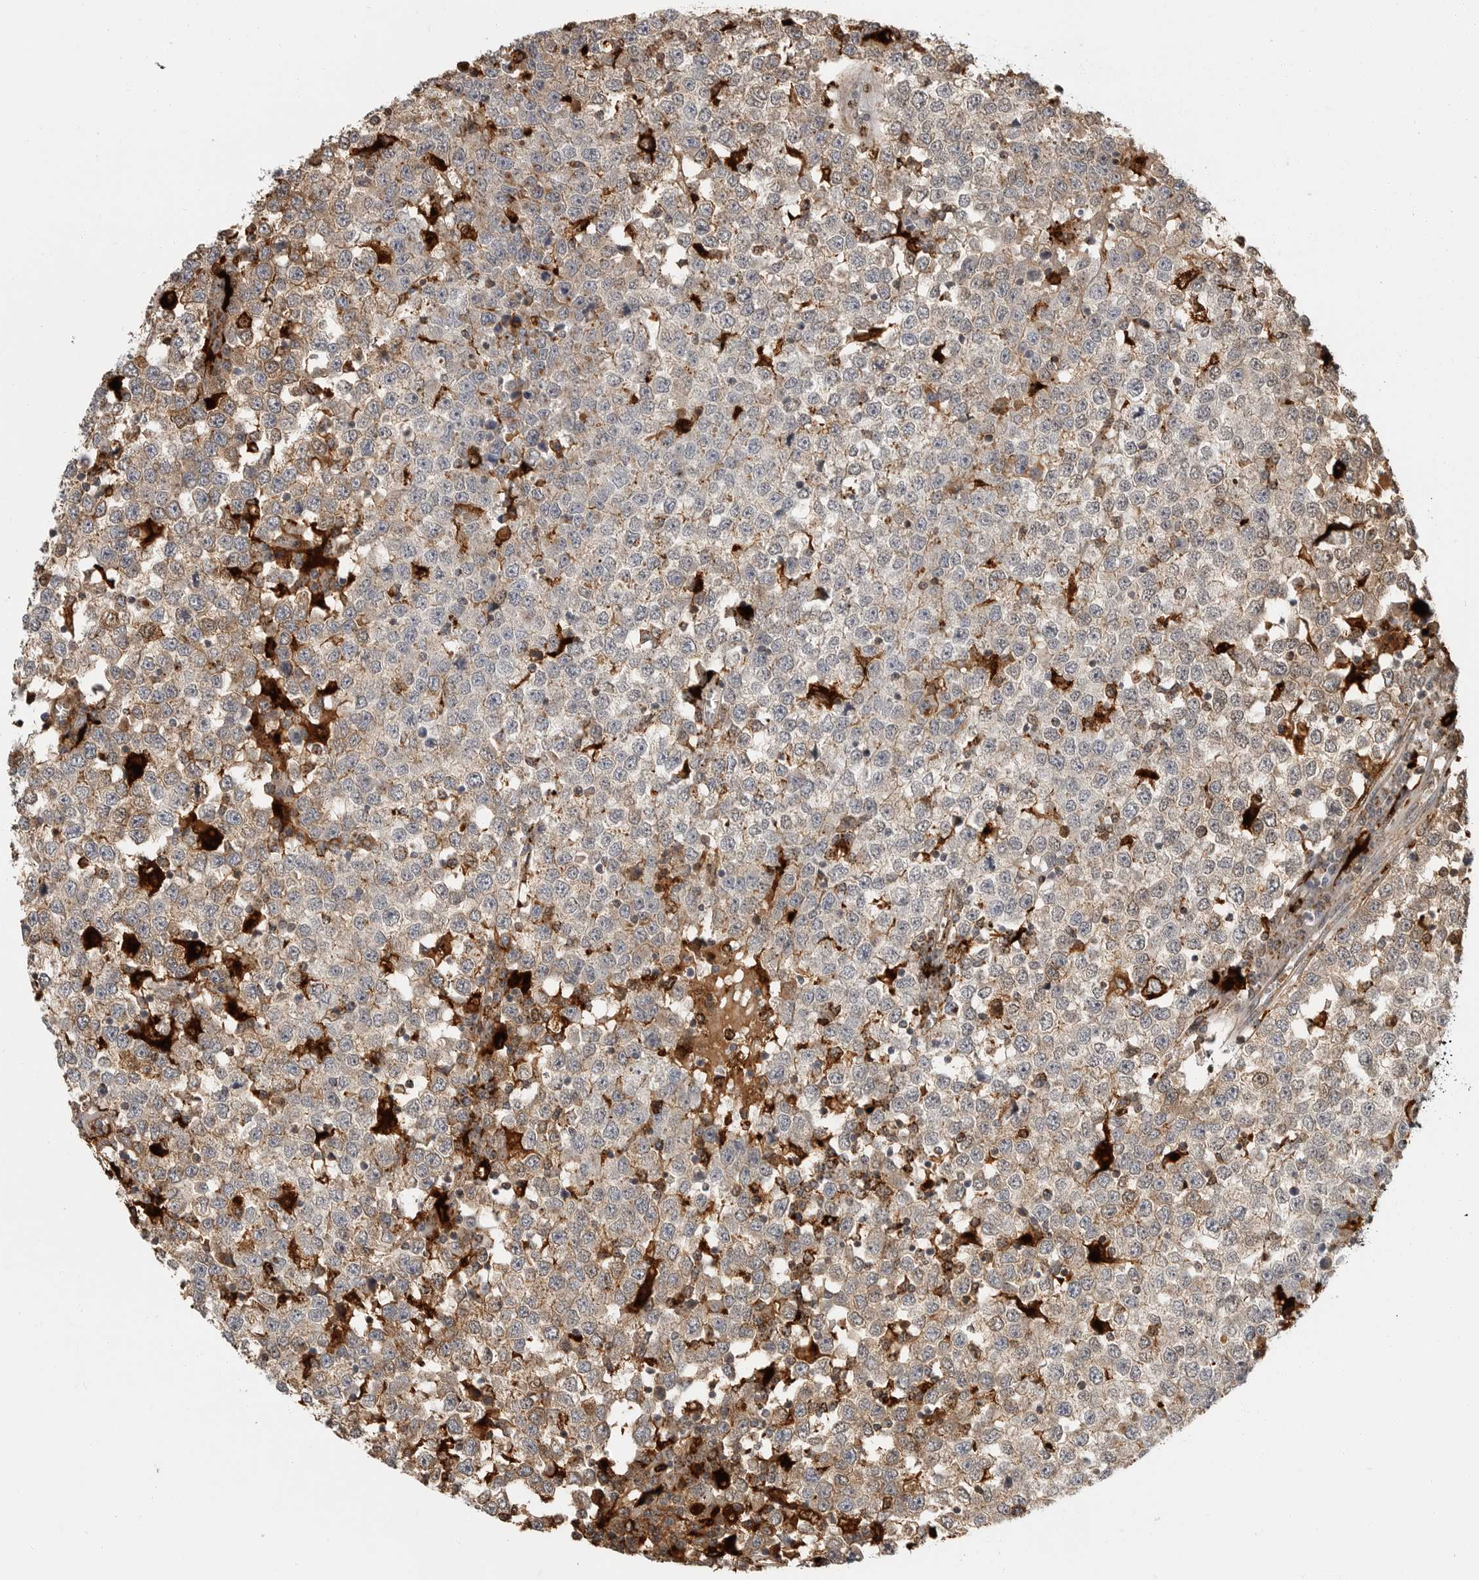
{"staining": {"intensity": "weak", "quantity": "<25%", "location": "cytoplasmic/membranous"}, "tissue": "testis cancer", "cell_type": "Tumor cells", "image_type": "cancer", "snomed": [{"axis": "morphology", "description": "Seminoma, NOS"}, {"axis": "topography", "description": "Testis"}], "caption": "This is an immunohistochemistry (IHC) histopathology image of human testis cancer (seminoma). There is no positivity in tumor cells.", "gene": "IFI30", "patient": {"sex": "male", "age": 65}}